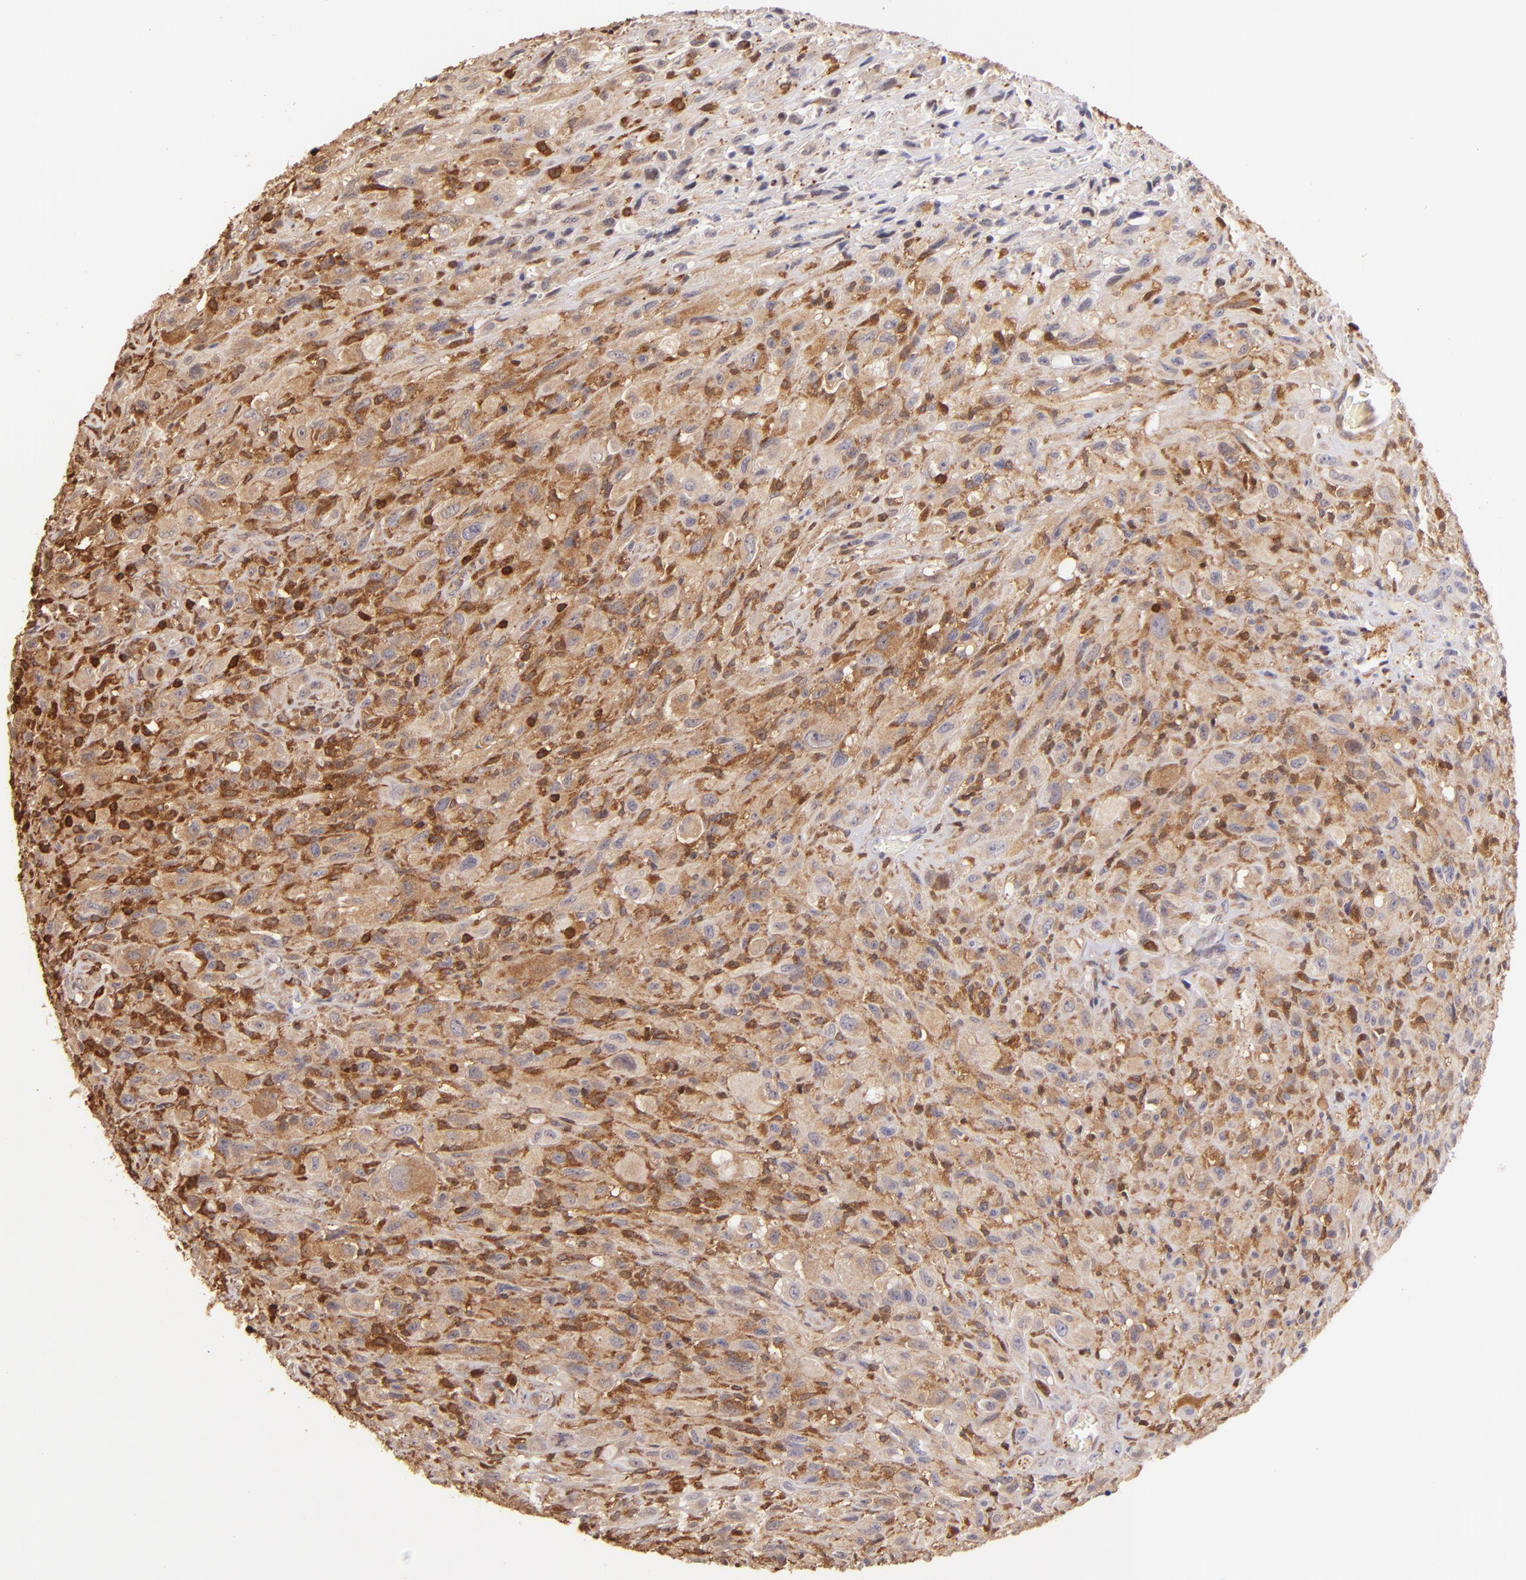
{"staining": {"intensity": "strong", "quantity": ">75%", "location": "cytoplasmic/membranous"}, "tissue": "glioma", "cell_type": "Tumor cells", "image_type": "cancer", "snomed": [{"axis": "morphology", "description": "Glioma, malignant, High grade"}, {"axis": "topography", "description": "Brain"}], "caption": "Protein staining of glioma tissue displays strong cytoplasmic/membranous expression in about >75% of tumor cells.", "gene": "BTK", "patient": {"sex": "male", "age": 48}}